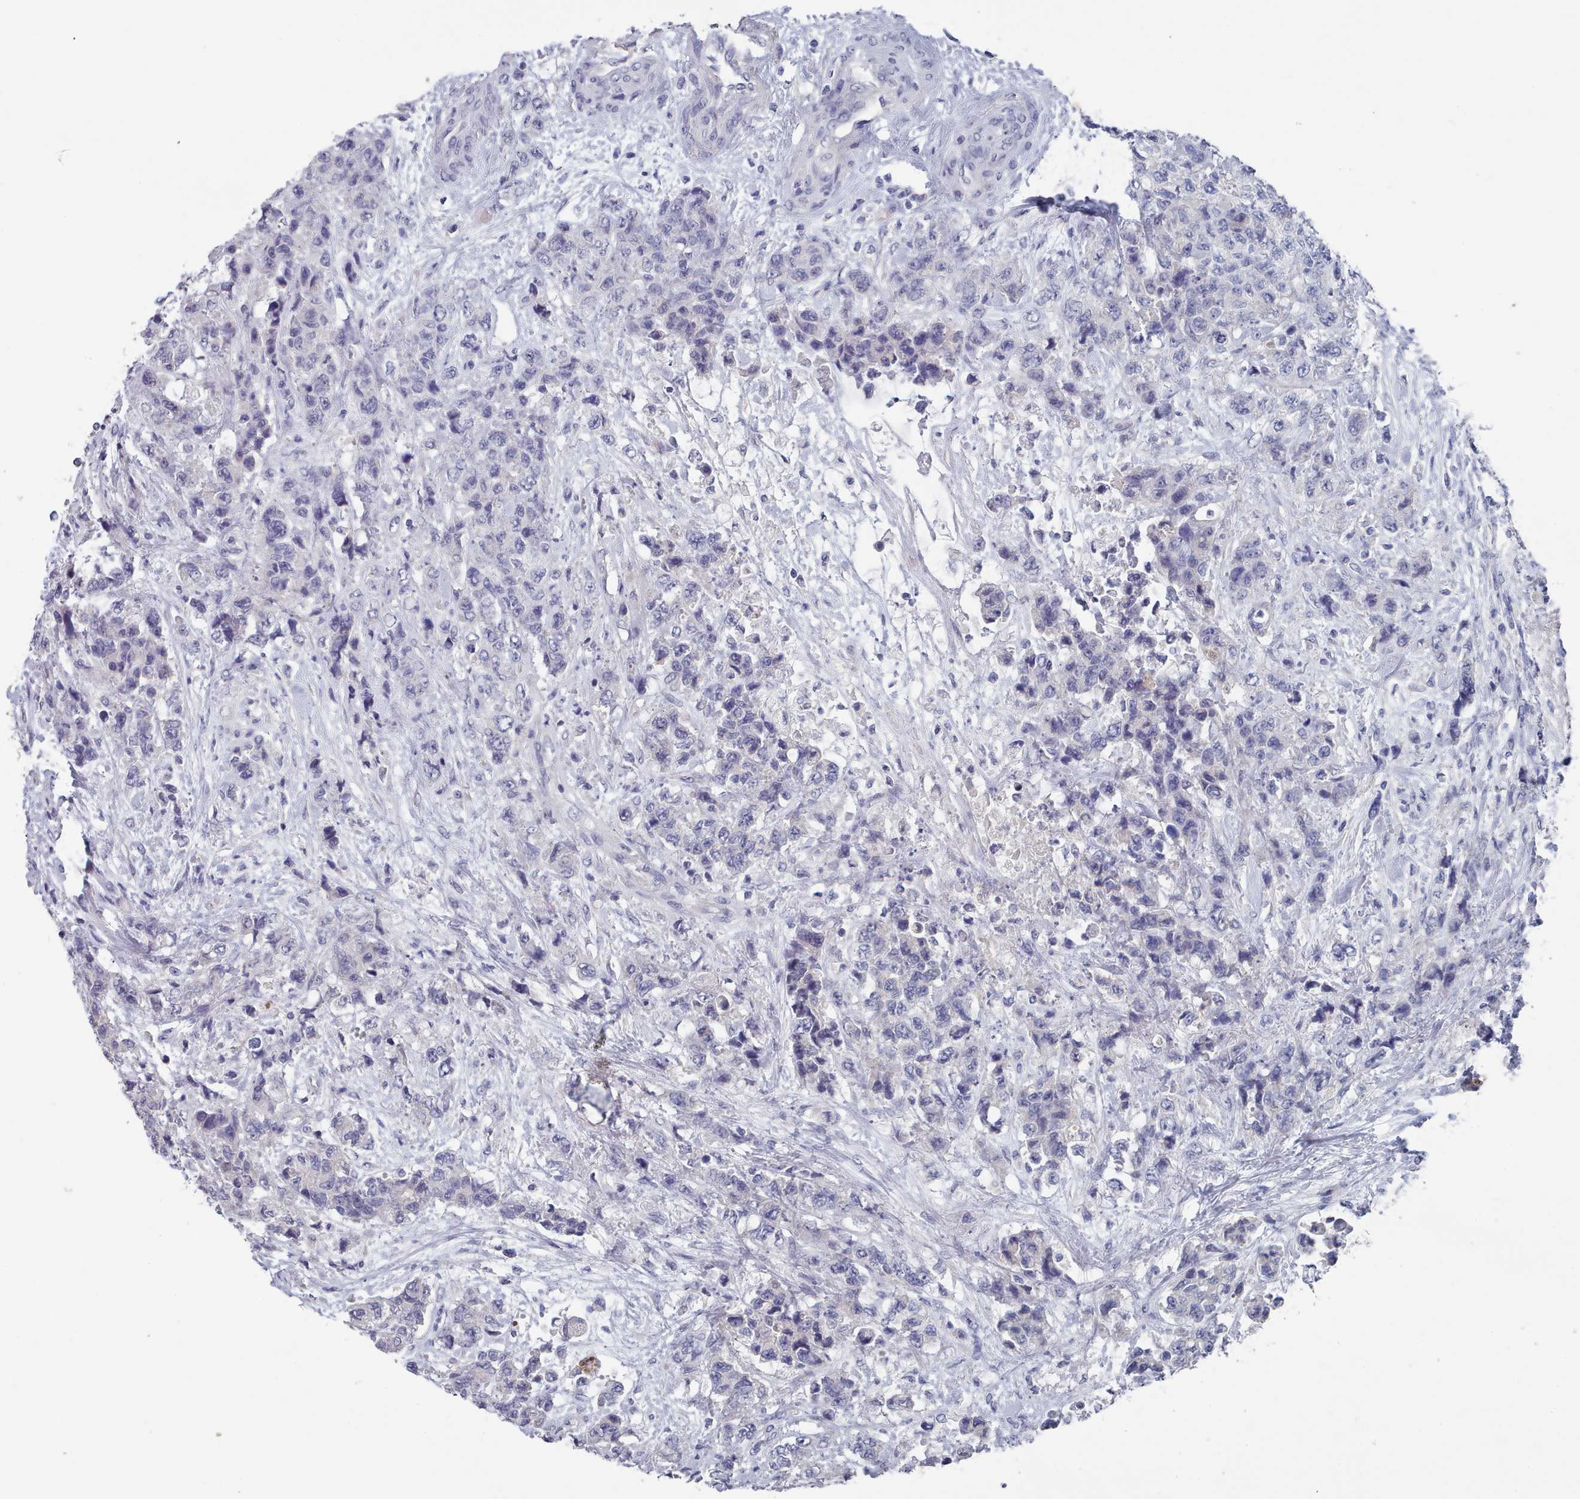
{"staining": {"intensity": "negative", "quantity": "none", "location": "none"}, "tissue": "urothelial cancer", "cell_type": "Tumor cells", "image_type": "cancer", "snomed": [{"axis": "morphology", "description": "Urothelial carcinoma, High grade"}, {"axis": "topography", "description": "Urinary bladder"}], "caption": "Immunohistochemical staining of urothelial carcinoma (high-grade) displays no significant staining in tumor cells.", "gene": "ACAD11", "patient": {"sex": "female", "age": 78}}